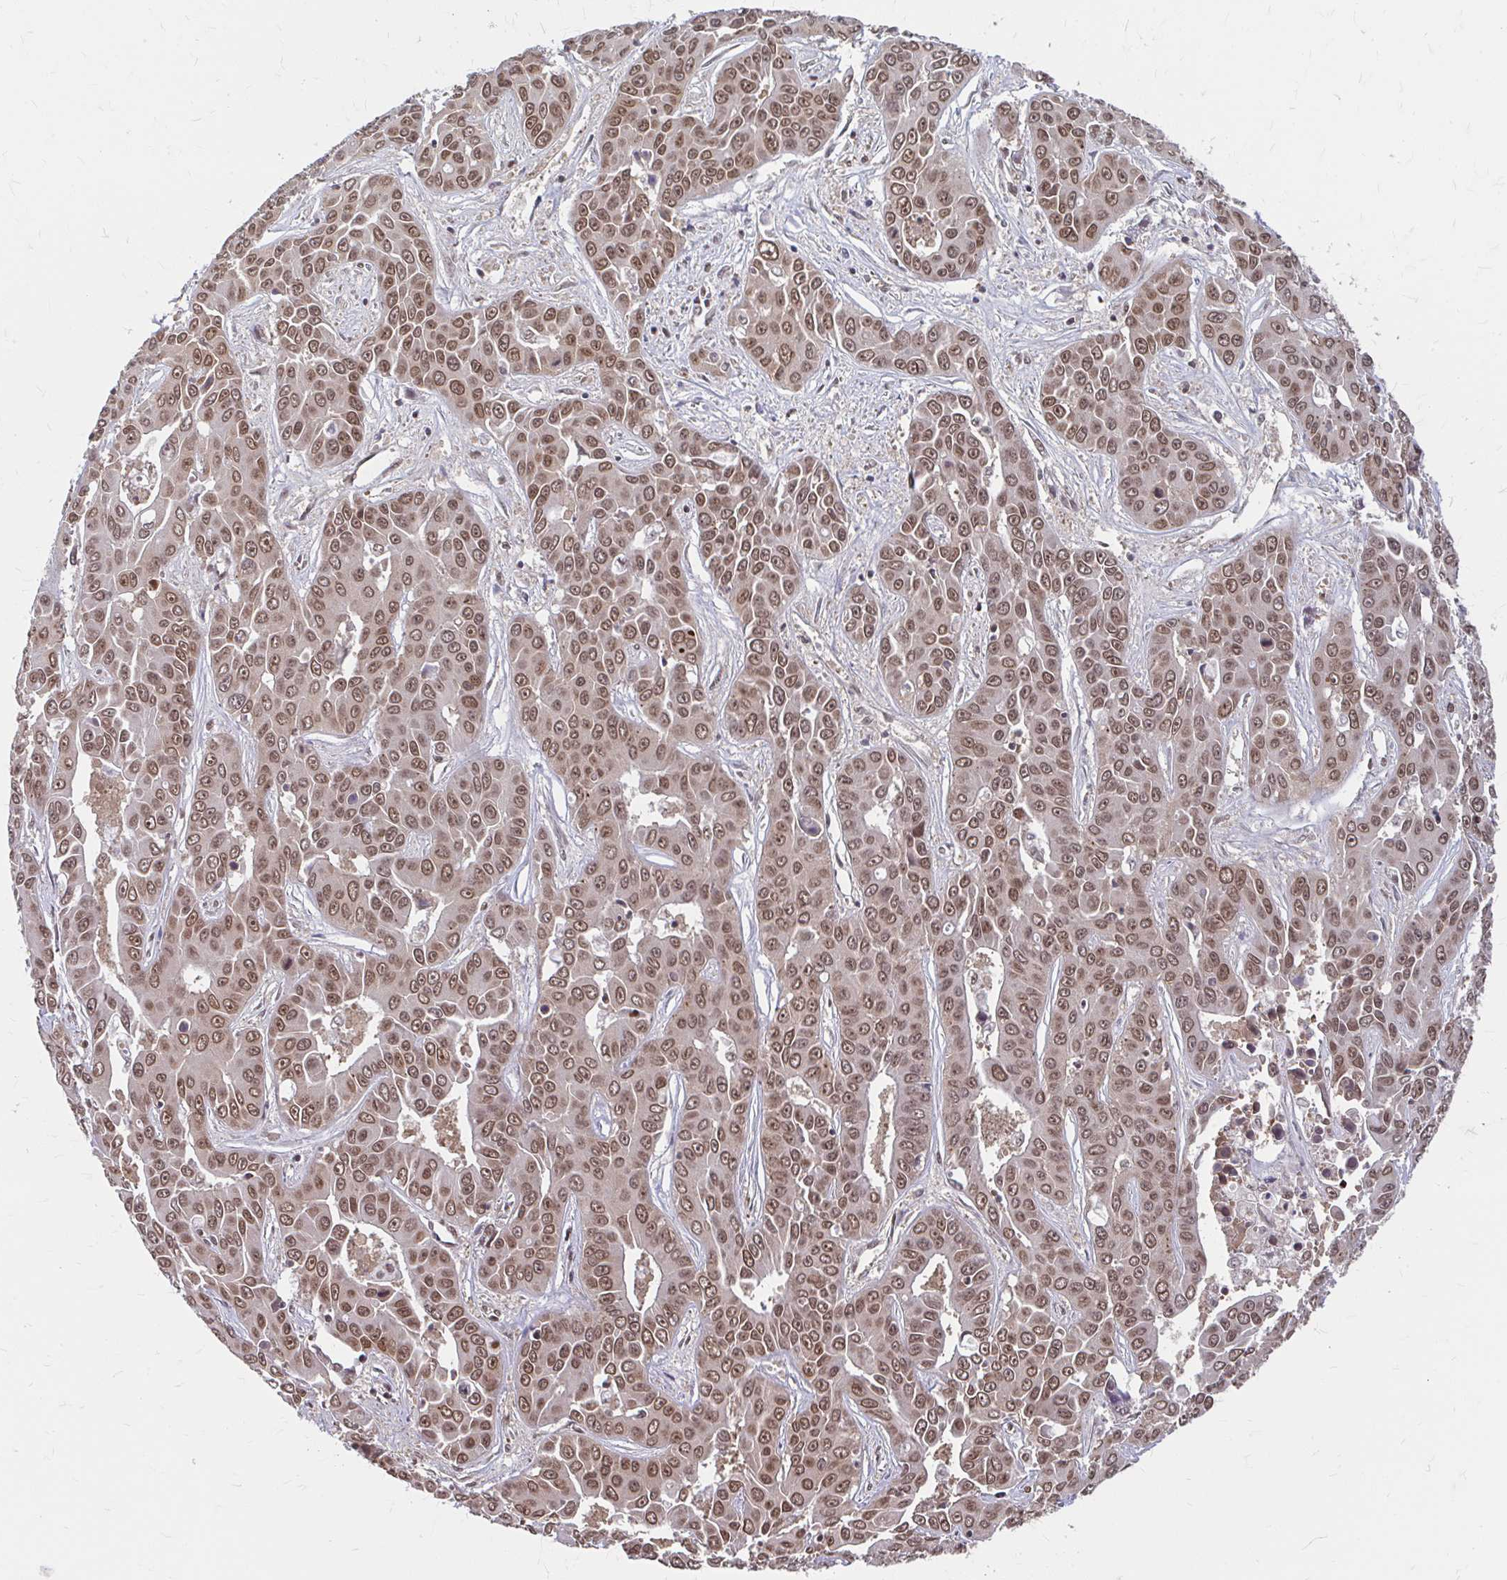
{"staining": {"intensity": "moderate", "quantity": ">75%", "location": "cytoplasmic/membranous,nuclear"}, "tissue": "liver cancer", "cell_type": "Tumor cells", "image_type": "cancer", "snomed": [{"axis": "morphology", "description": "Cholangiocarcinoma"}, {"axis": "topography", "description": "Liver"}], "caption": "DAB immunohistochemical staining of liver cancer displays moderate cytoplasmic/membranous and nuclear protein expression in about >75% of tumor cells. The staining is performed using DAB brown chromogen to label protein expression. The nuclei are counter-stained blue using hematoxylin.", "gene": "XPO1", "patient": {"sex": "female", "age": 52}}